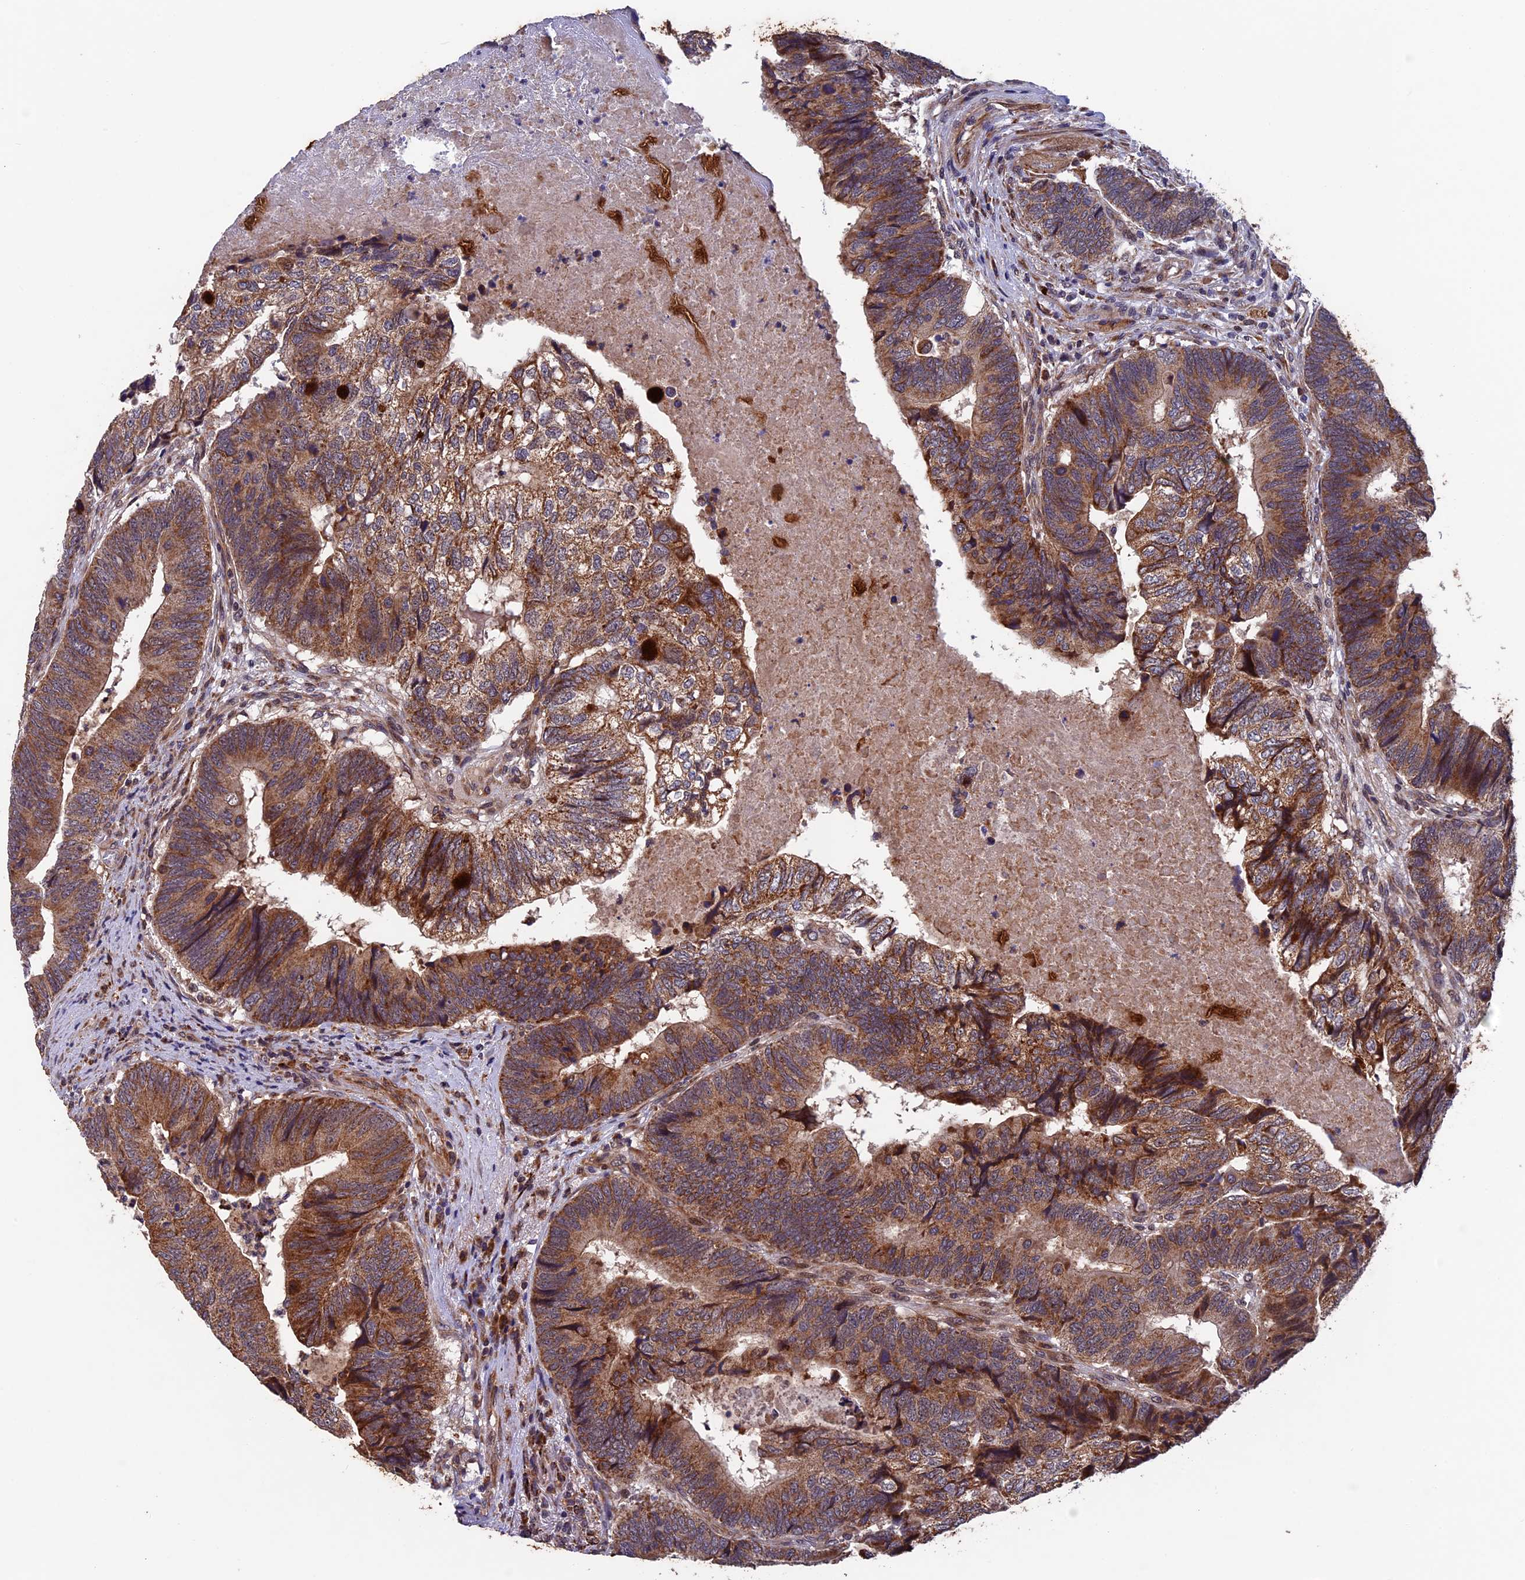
{"staining": {"intensity": "moderate", "quantity": ">75%", "location": "cytoplasmic/membranous"}, "tissue": "colorectal cancer", "cell_type": "Tumor cells", "image_type": "cancer", "snomed": [{"axis": "morphology", "description": "Adenocarcinoma, NOS"}, {"axis": "topography", "description": "Colon"}], "caption": "An image showing moderate cytoplasmic/membranous expression in approximately >75% of tumor cells in colorectal cancer, as visualized by brown immunohistochemical staining.", "gene": "RNF17", "patient": {"sex": "female", "age": 67}}